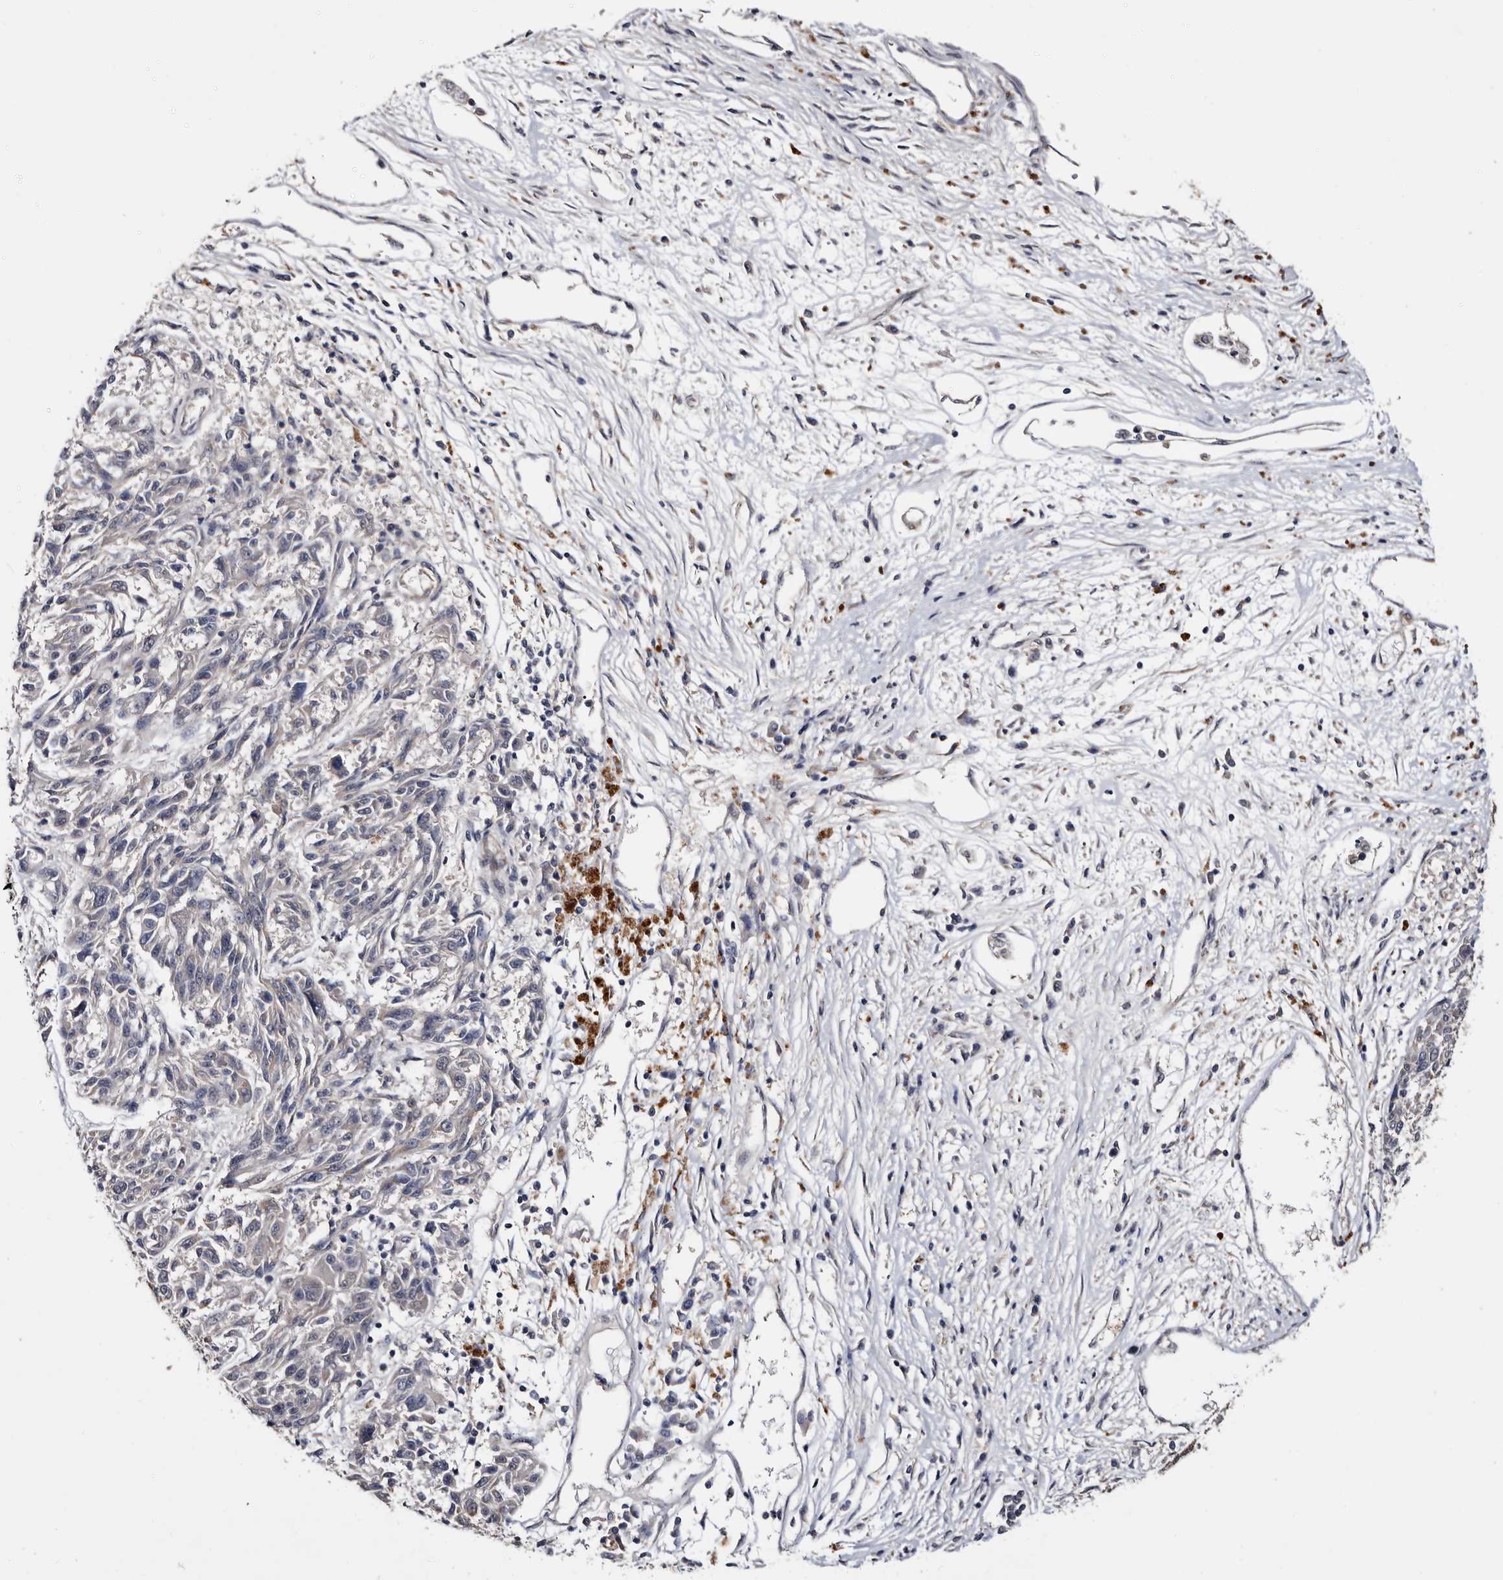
{"staining": {"intensity": "moderate", "quantity": "<25%", "location": "cytoplasmic/membranous"}, "tissue": "melanoma", "cell_type": "Tumor cells", "image_type": "cancer", "snomed": [{"axis": "morphology", "description": "Malignant melanoma, NOS"}, {"axis": "topography", "description": "Skin"}], "caption": "Tumor cells reveal low levels of moderate cytoplasmic/membranous positivity in approximately <25% of cells in human malignant melanoma.", "gene": "ARMCX2", "patient": {"sex": "male", "age": 53}}